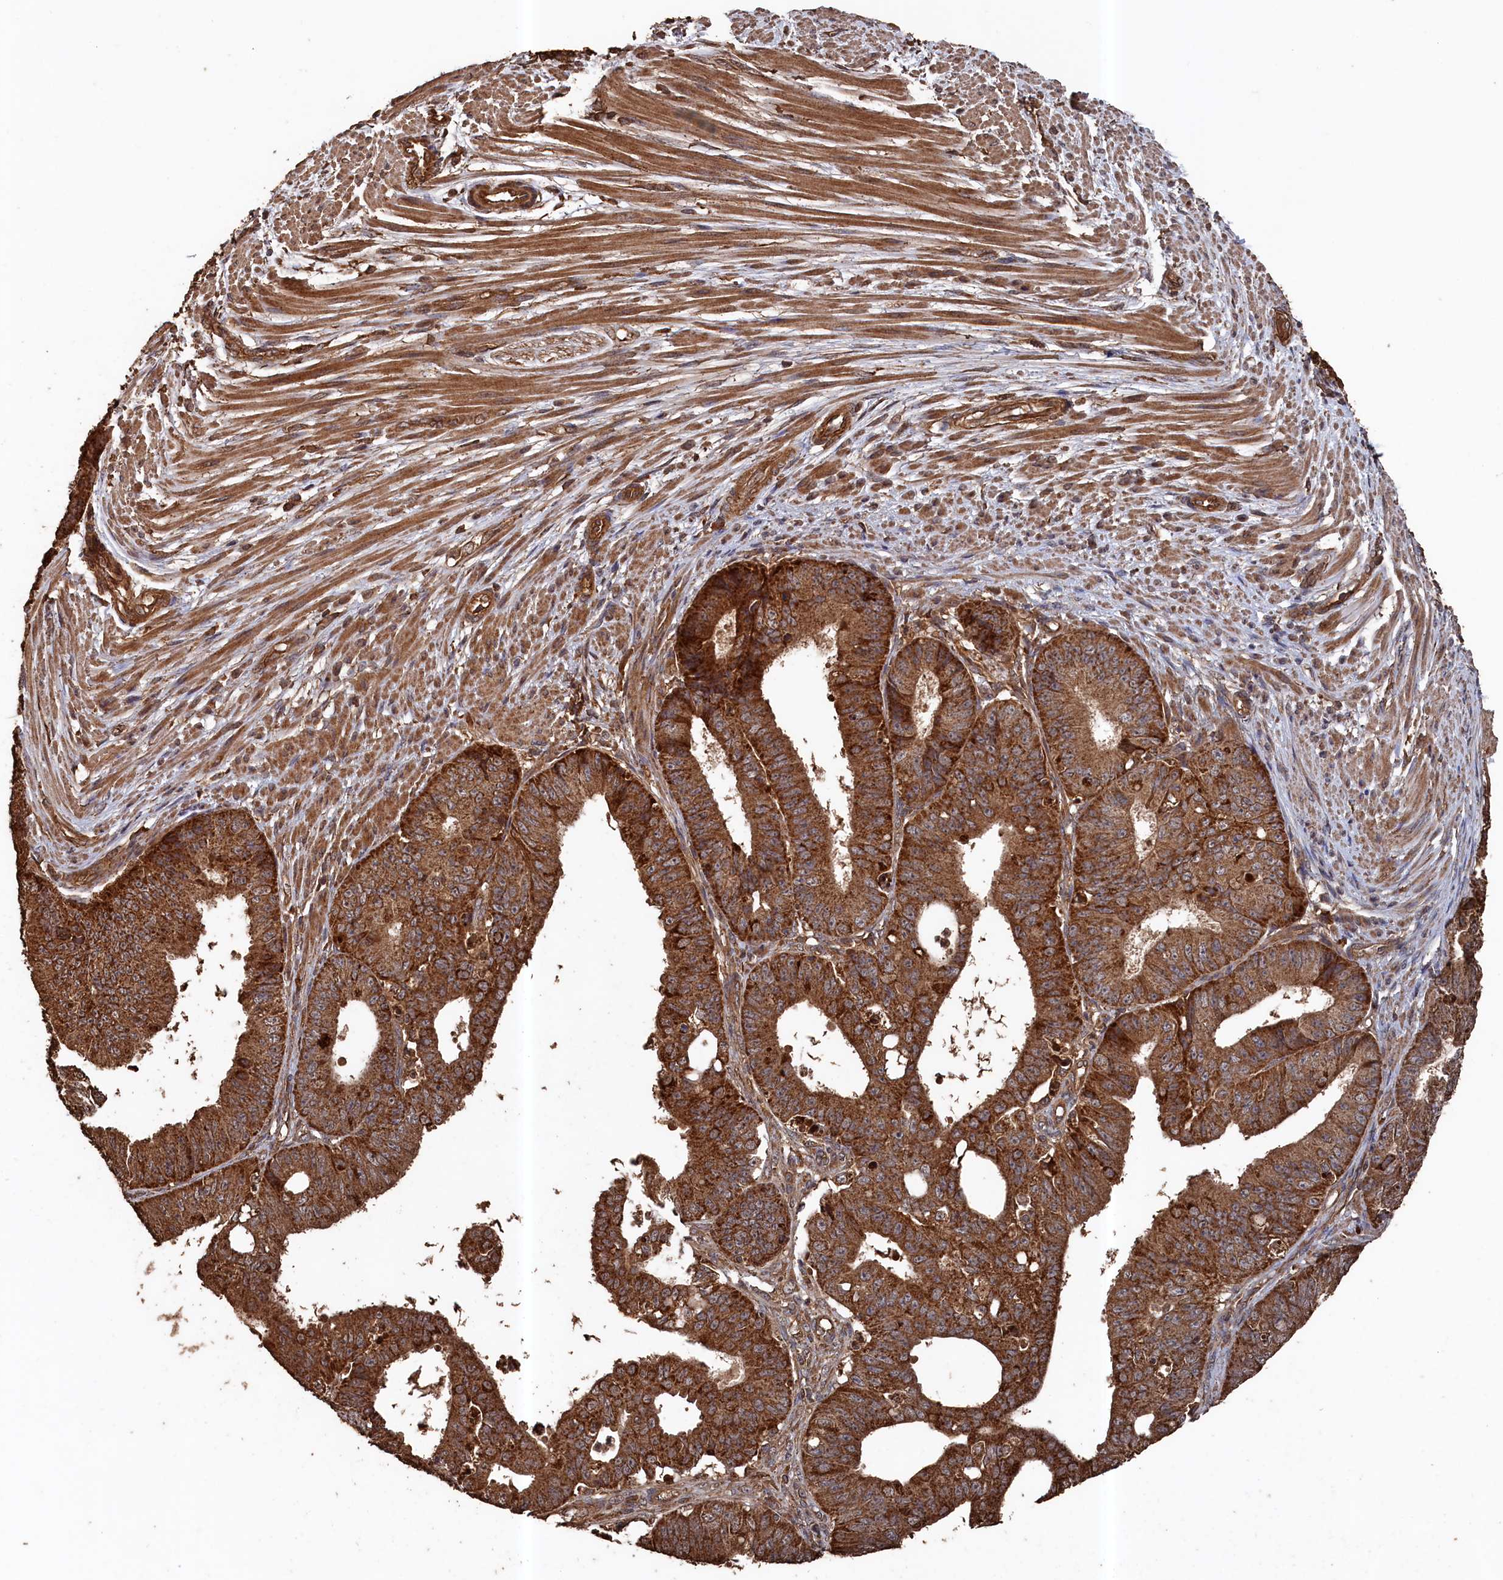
{"staining": {"intensity": "strong", "quantity": ">75%", "location": "cytoplasmic/membranous"}, "tissue": "ovarian cancer", "cell_type": "Tumor cells", "image_type": "cancer", "snomed": [{"axis": "morphology", "description": "Carcinoma, endometroid"}, {"axis": "topography", "description": "Appendix"}, {"axis": "topography", "description": "Ovary"}], "caption": "Immunohistochemical staining of human ovarian cancer (endometroid carcinoma) reveals high levels of strong cytoplasmic/membranous staining in approximately >75% of tumor cells. The staining was performed using DAB to visualize the protein expression in brown, while the nuclei were stained in blue with hematoxylin (Magnification: 20x).", "gene": "SNX33", "patient": {"sex": "female", "age": 42}}